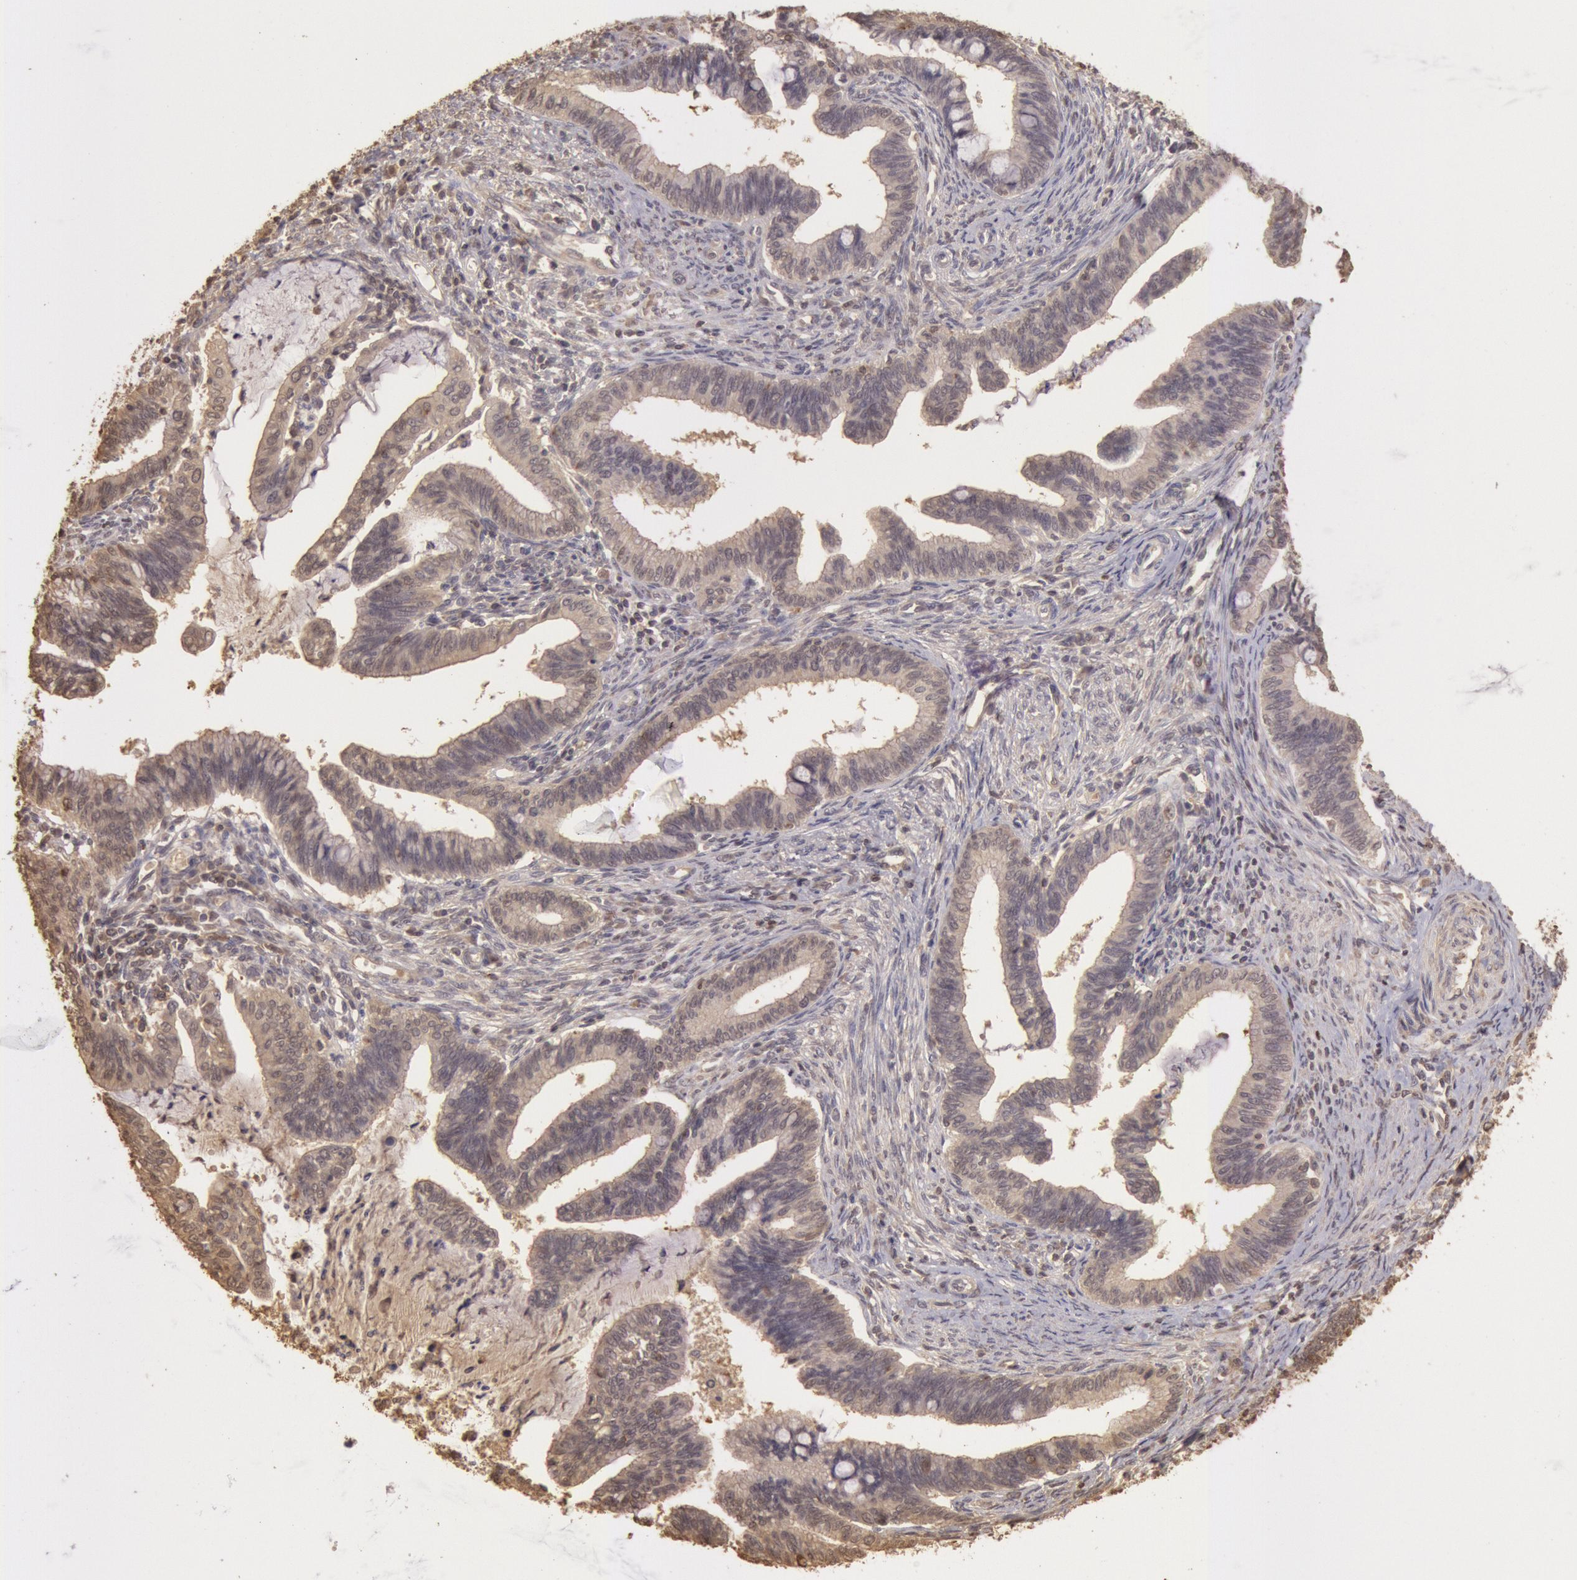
{"staining": {"intensity": "weak", "quantity": ">75%", "location": "cytoplasmic/membranous,nuclear"}, "tissue": "cervical cancer", "cell_type": "Tumor cells", "image_type": "cancer", "snomed": [{"axis": "morphology", "description": "Adenocarcinoma, NOS"}, {"axis": "topography", "description": "Cervix"}], "caption": "Brown immunohistochemical staining in adenocarcinoma (cervical) shows weak cytoplasmic/membranous and nuclear expression in approximately >75% of tumor cells.", "gene": "SOD1", "patient": {"sex": "female", "age": 36}}